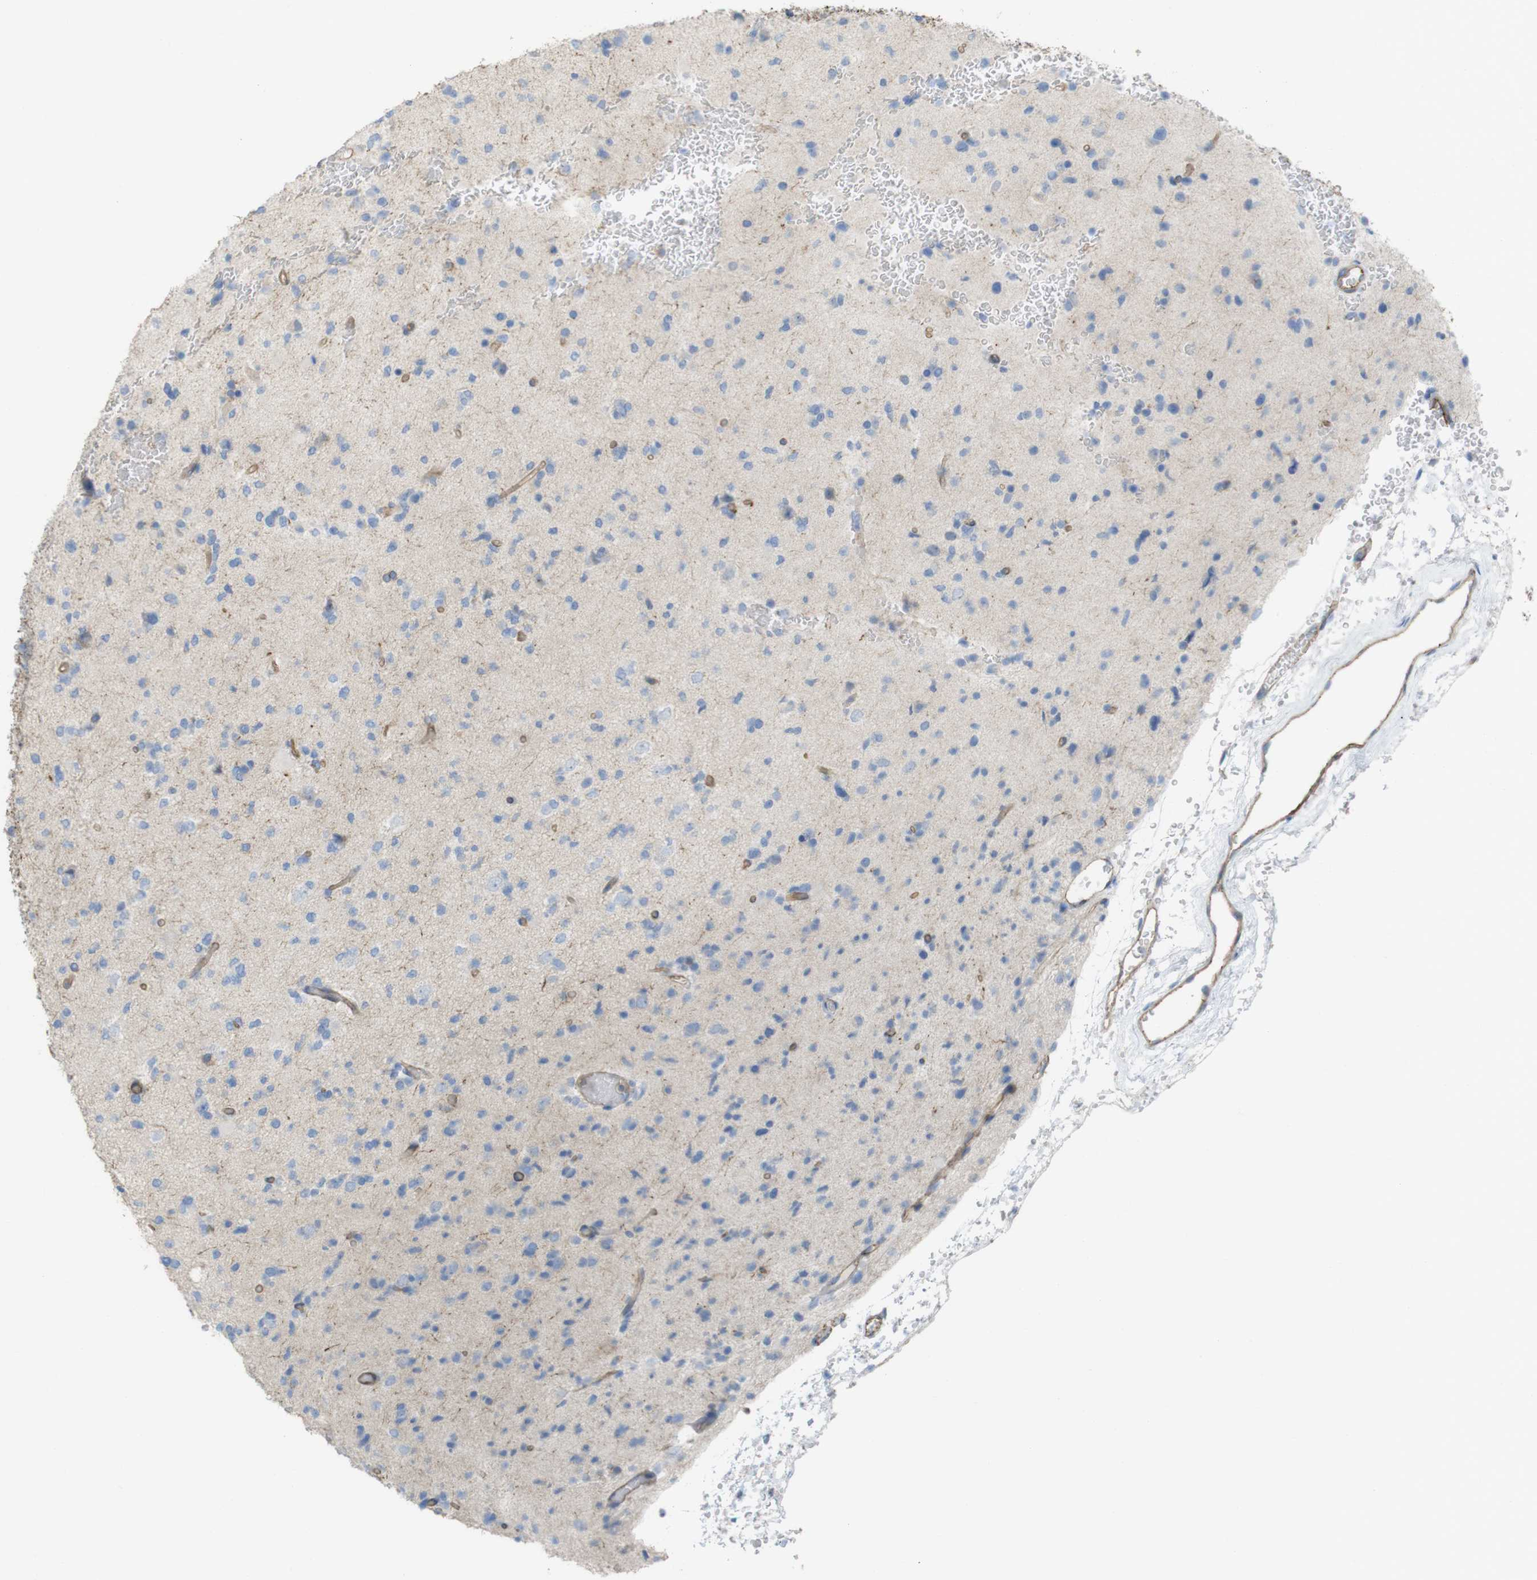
{"staining": {"intensity": "negative", "quantity": "none", "location": "none"}, "tissue": "glioma", "cell_type": "Tumor cells", "image_type": "cancer", "snomed": [{"axis": "morphology", "description": "Glioma, malignant, Low grade"}, {"axis": "topography", "description": "Brain"}], "caption": "The micrograph demonstrates no staining of tumor cells in glioma.", "gene": "PREX2", "patient": {"sex": "female", "age": 22}}